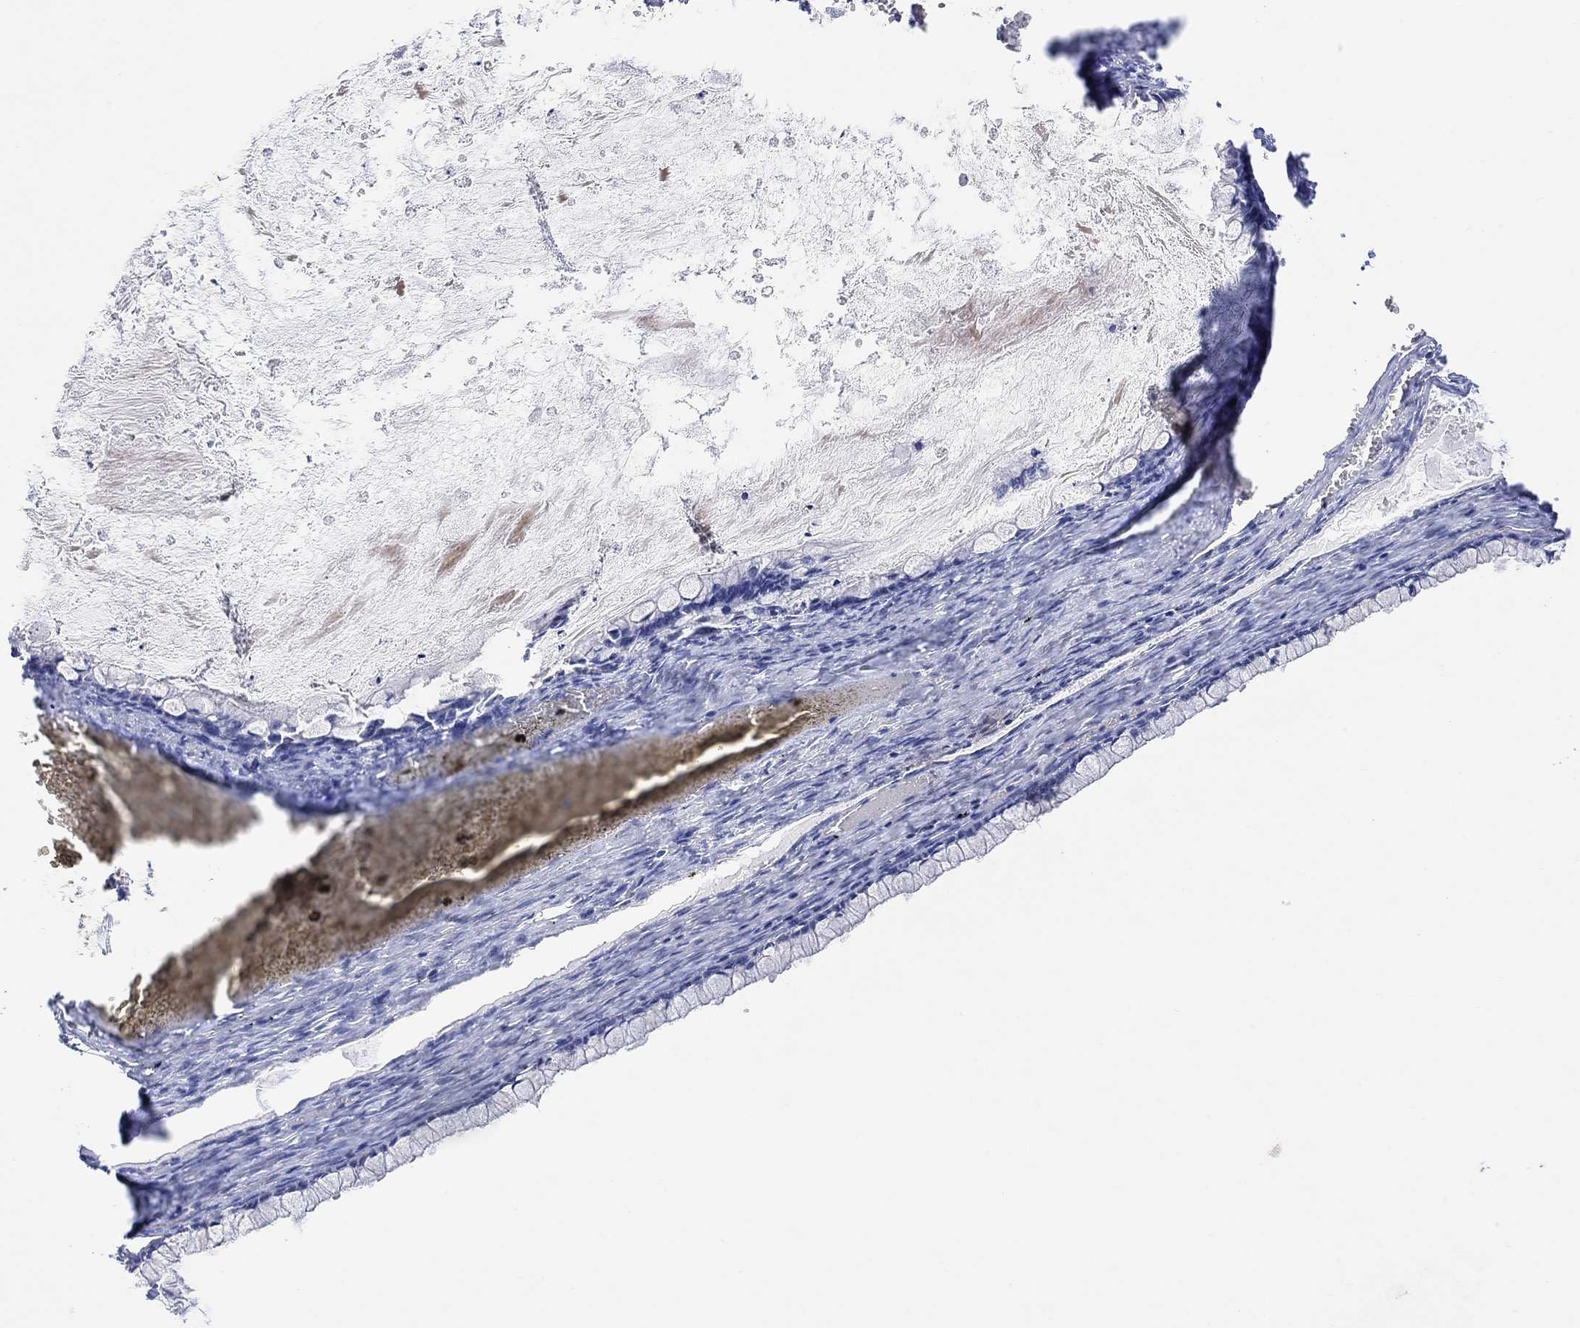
{"staining": {"intensity": "negative", "quantity": "none", "location": "none"}, "tissue": "ovarian cancer", "cell_type": "Tumor cells", "image_type": "cancer", "snomed": [{"axis": "morphology", "description": "Cystadenocarcinoma, mucinous, NOS"}, {"axis": "topography", "description": "Ovary"}], "caption": "IHC image of neoplastic tissue: human ovarian cancer stained with DAB exhibits no significant protein expression in tumor cells.", "gene": "TYR", "patient": {"sex": "female", "age": 67}}